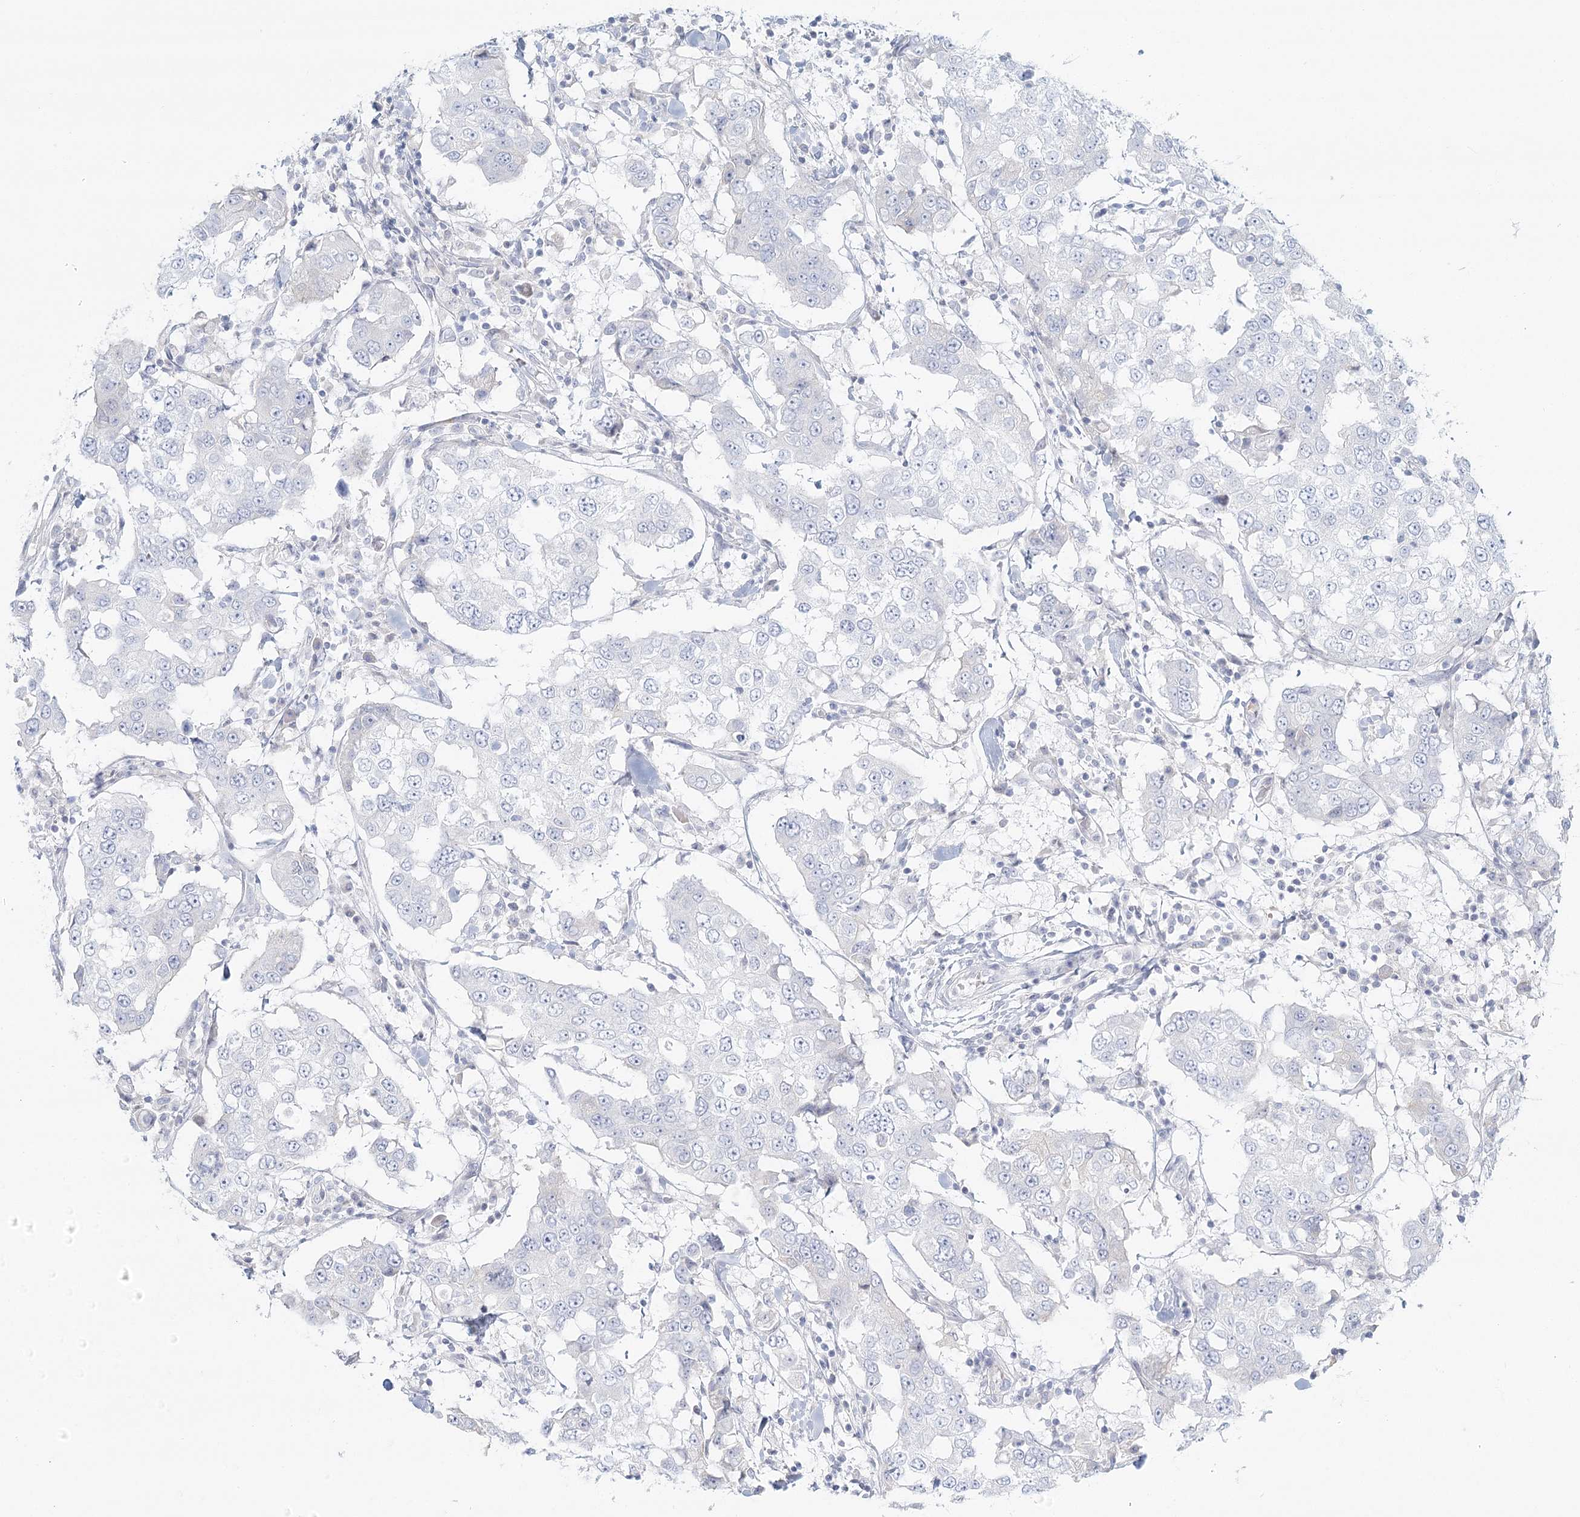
{"staining": {"intensity": "negative", "quantity": "none", "location": "none"}, "tissue": "breast cancer", "cell_type": "Tumor cells", "image_type": "cancer", "snomed": [{"axis": "morphology", "description": "Duct carcinoma"}, {"axis": "topography", "description": "Breast"}], "caption": "Tumor cells are negative for protein expression in human breast infiltrating ductal carcinoma. The staining is performed using DAB brown chromogen with nuclei counter-stained in using hematoxylin.", "gene": "DMGDH", "patient": {"sex": "female", "age": 27}}